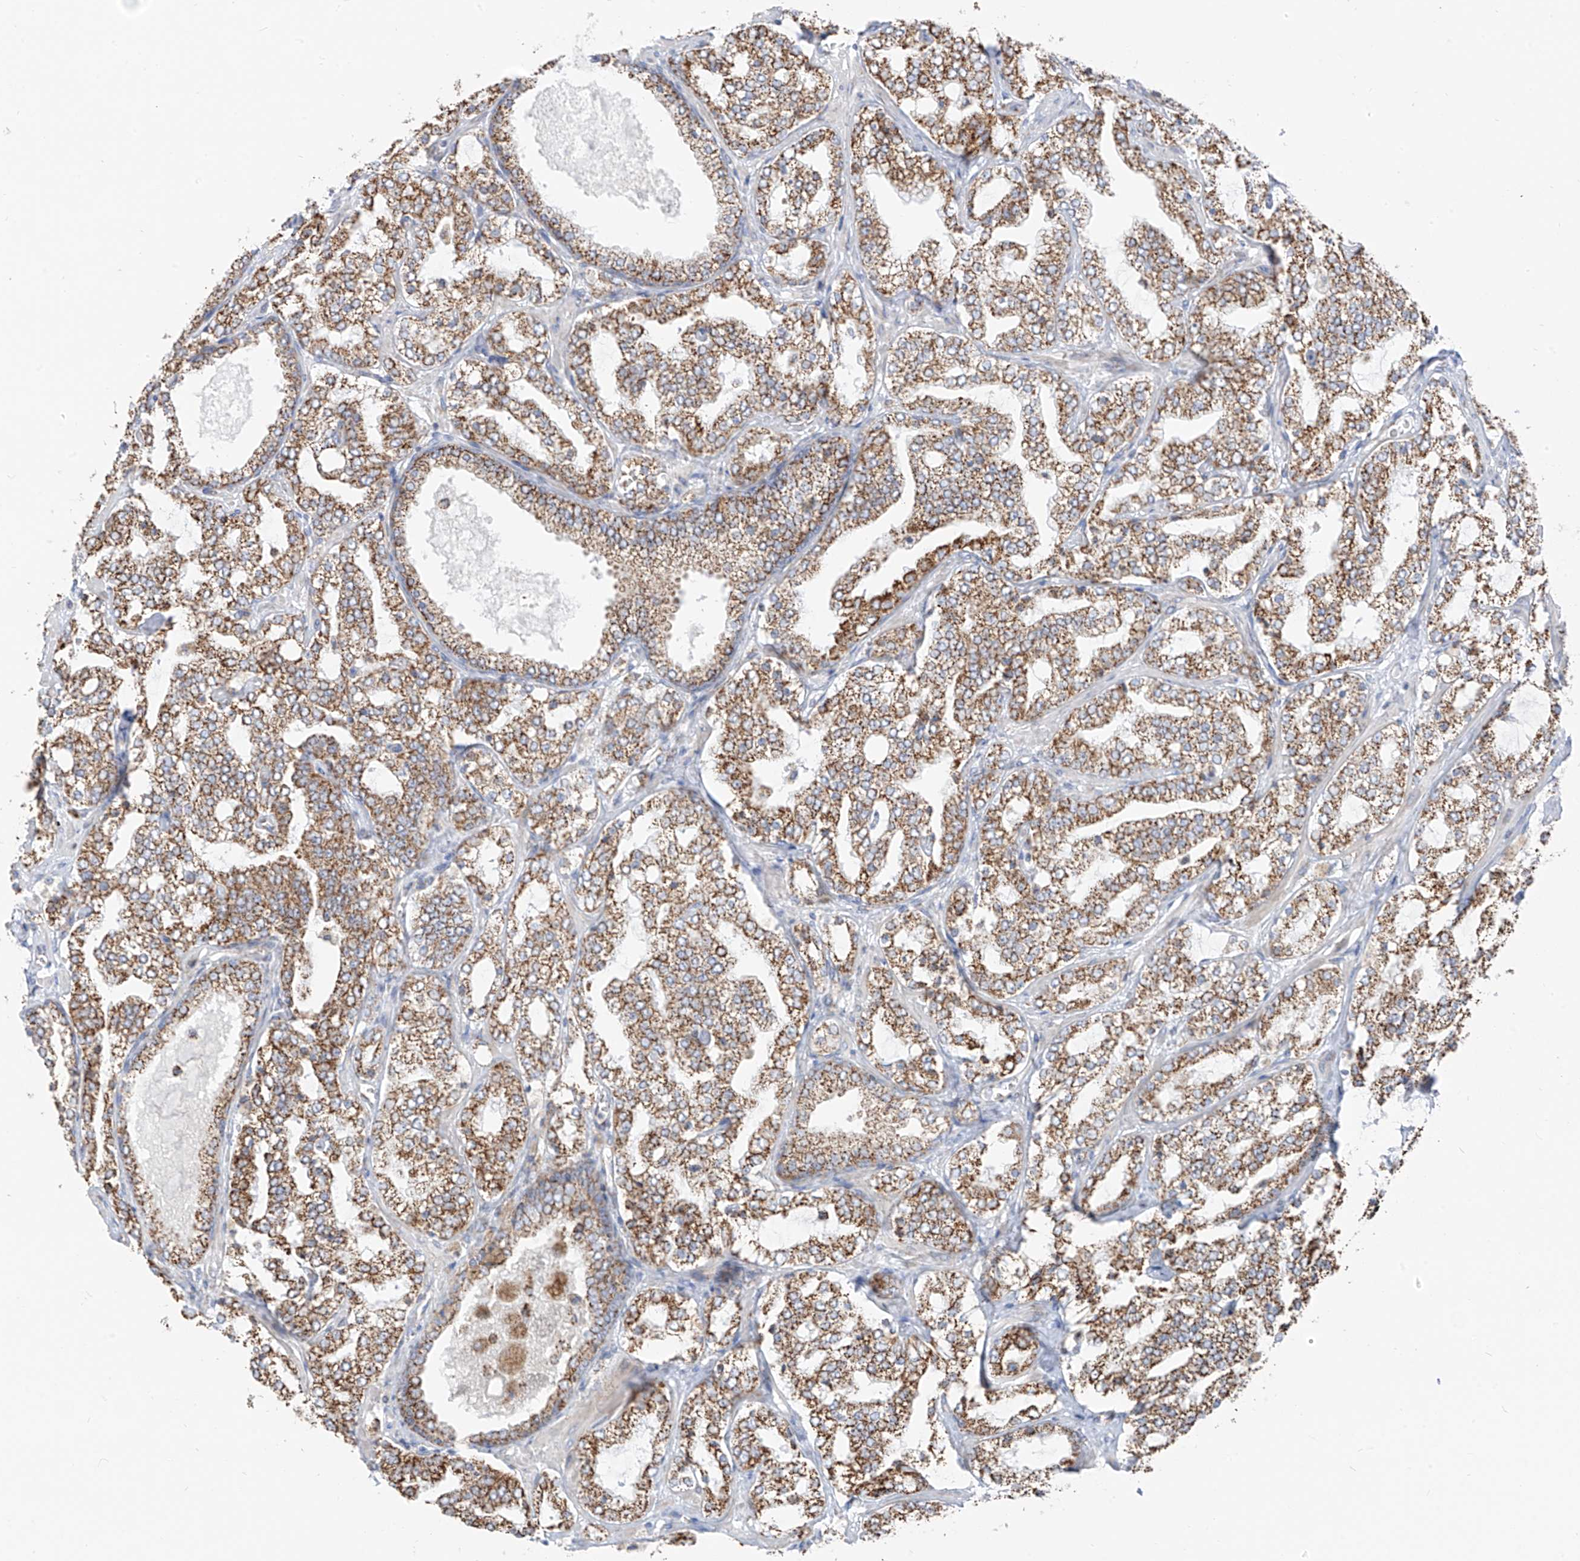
{"staining": {"intensity": "moderate", "quantity": ">75%", "location": "cytoplasmic/membranous"}, "tissue": "prostate cancer", "cell_type": "Tumor cells", "image_type": "cancer", "snomed": [{"axis": "morphology", "description": "Adenocarcinoma, High grade"}, {"axis": "topography", "description": "Prostate"}], "caption": "Protein expression analysis of prostate cancer reveals moderate cytoplasmic/membranous expression in approximately >75% of tumor cells. Nuclei are stained in blue.", "gene": "ETHE1", "patient": {"sex": "male", "age": 64}}